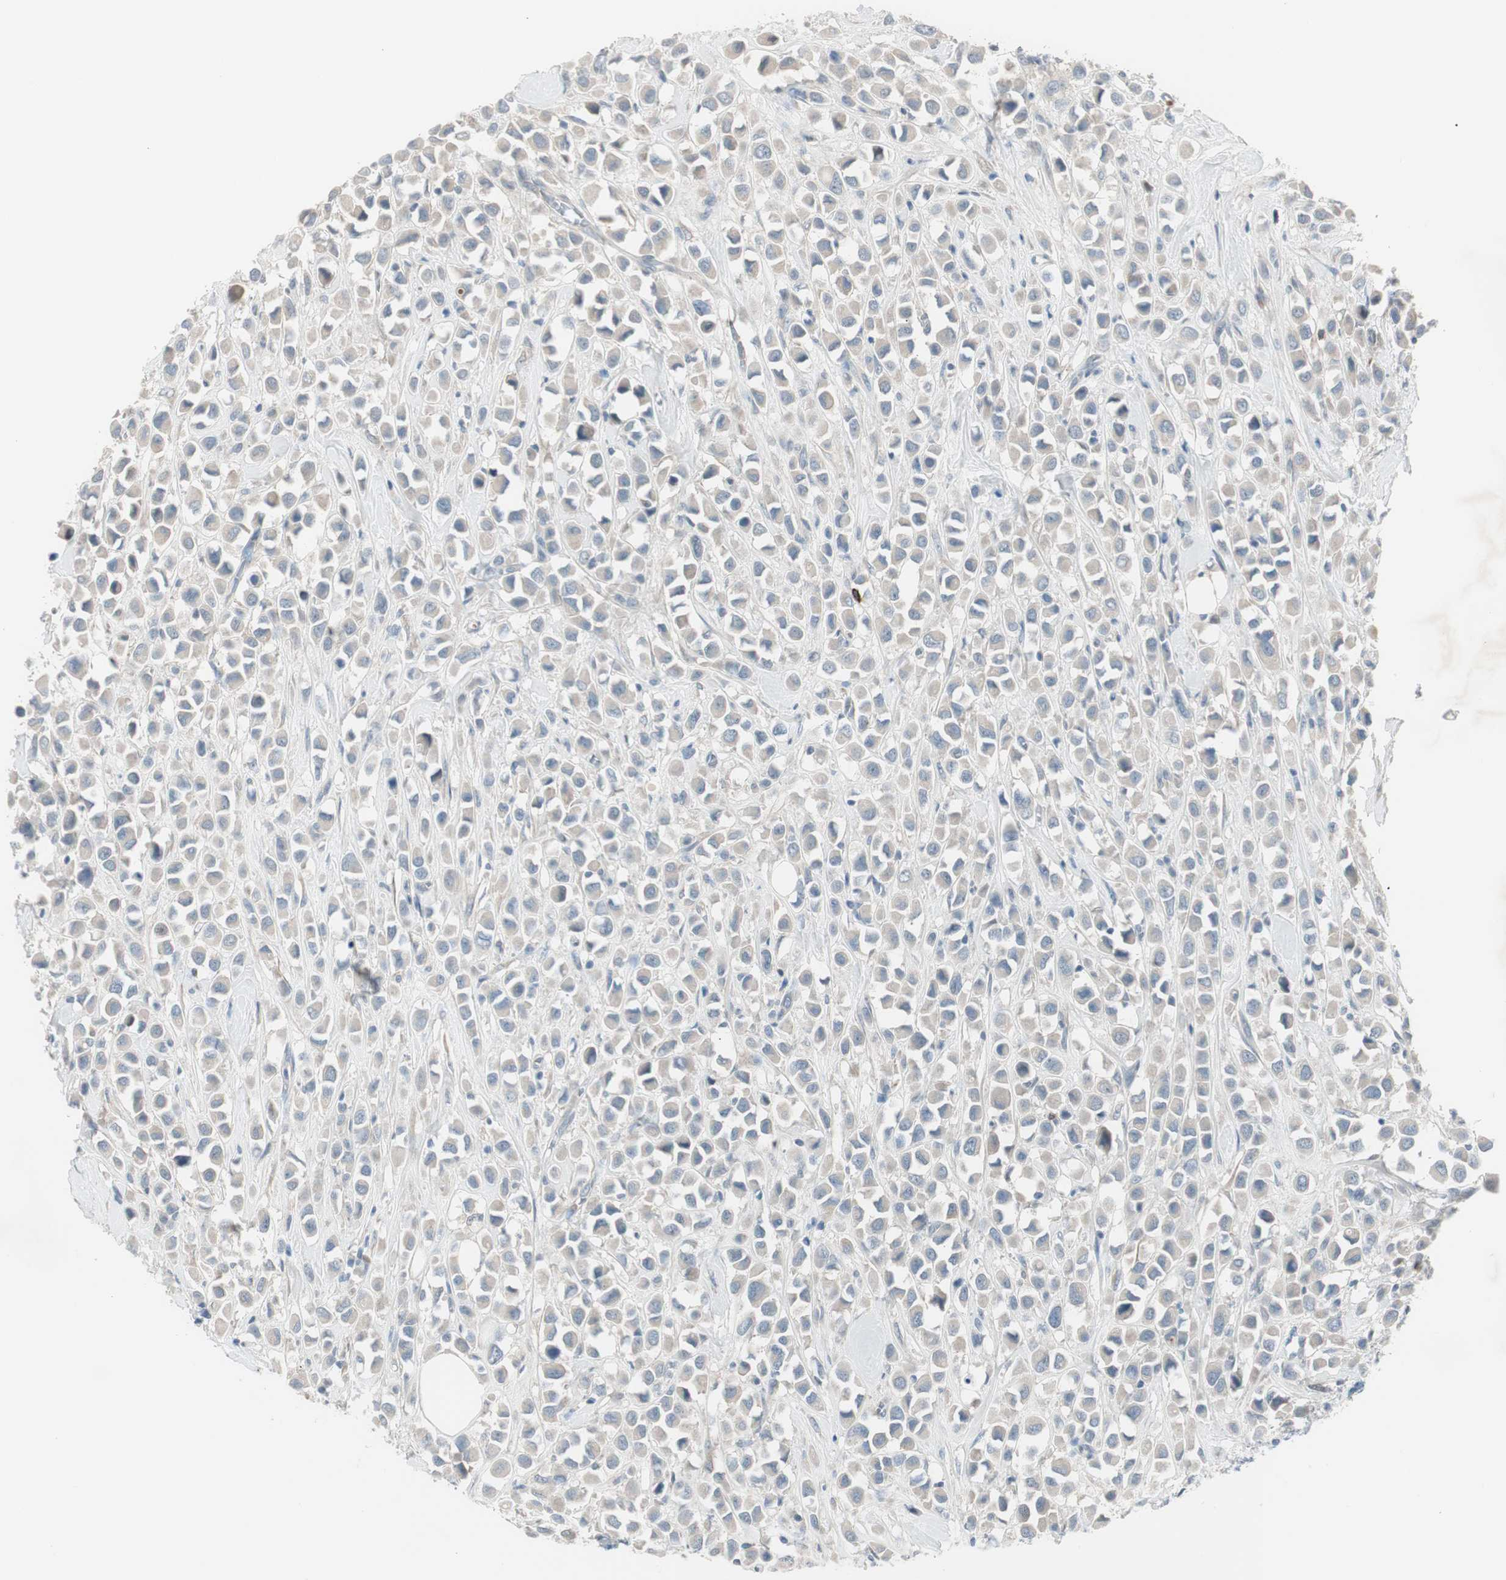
{"staining": {"intensity": "weak", "quantity": ">75%", "location": "cytoplasmic/membranous"}, "tissue": "breast cancer", "cell_type": "Tumor cells", "image_type": "cancer", "snomed": [{"axis": "morphology", "description": "Duct carcinoma"}, {"axis": "topography", "description": "Breast"}], "caption": "The image displays a brown stain indicating the presence of a protein in the cytoplasmic/membranous of tumor cells in breast cancer.", "gene": "MAPRE3", "patient": {"sex": "female", "age": 61}}